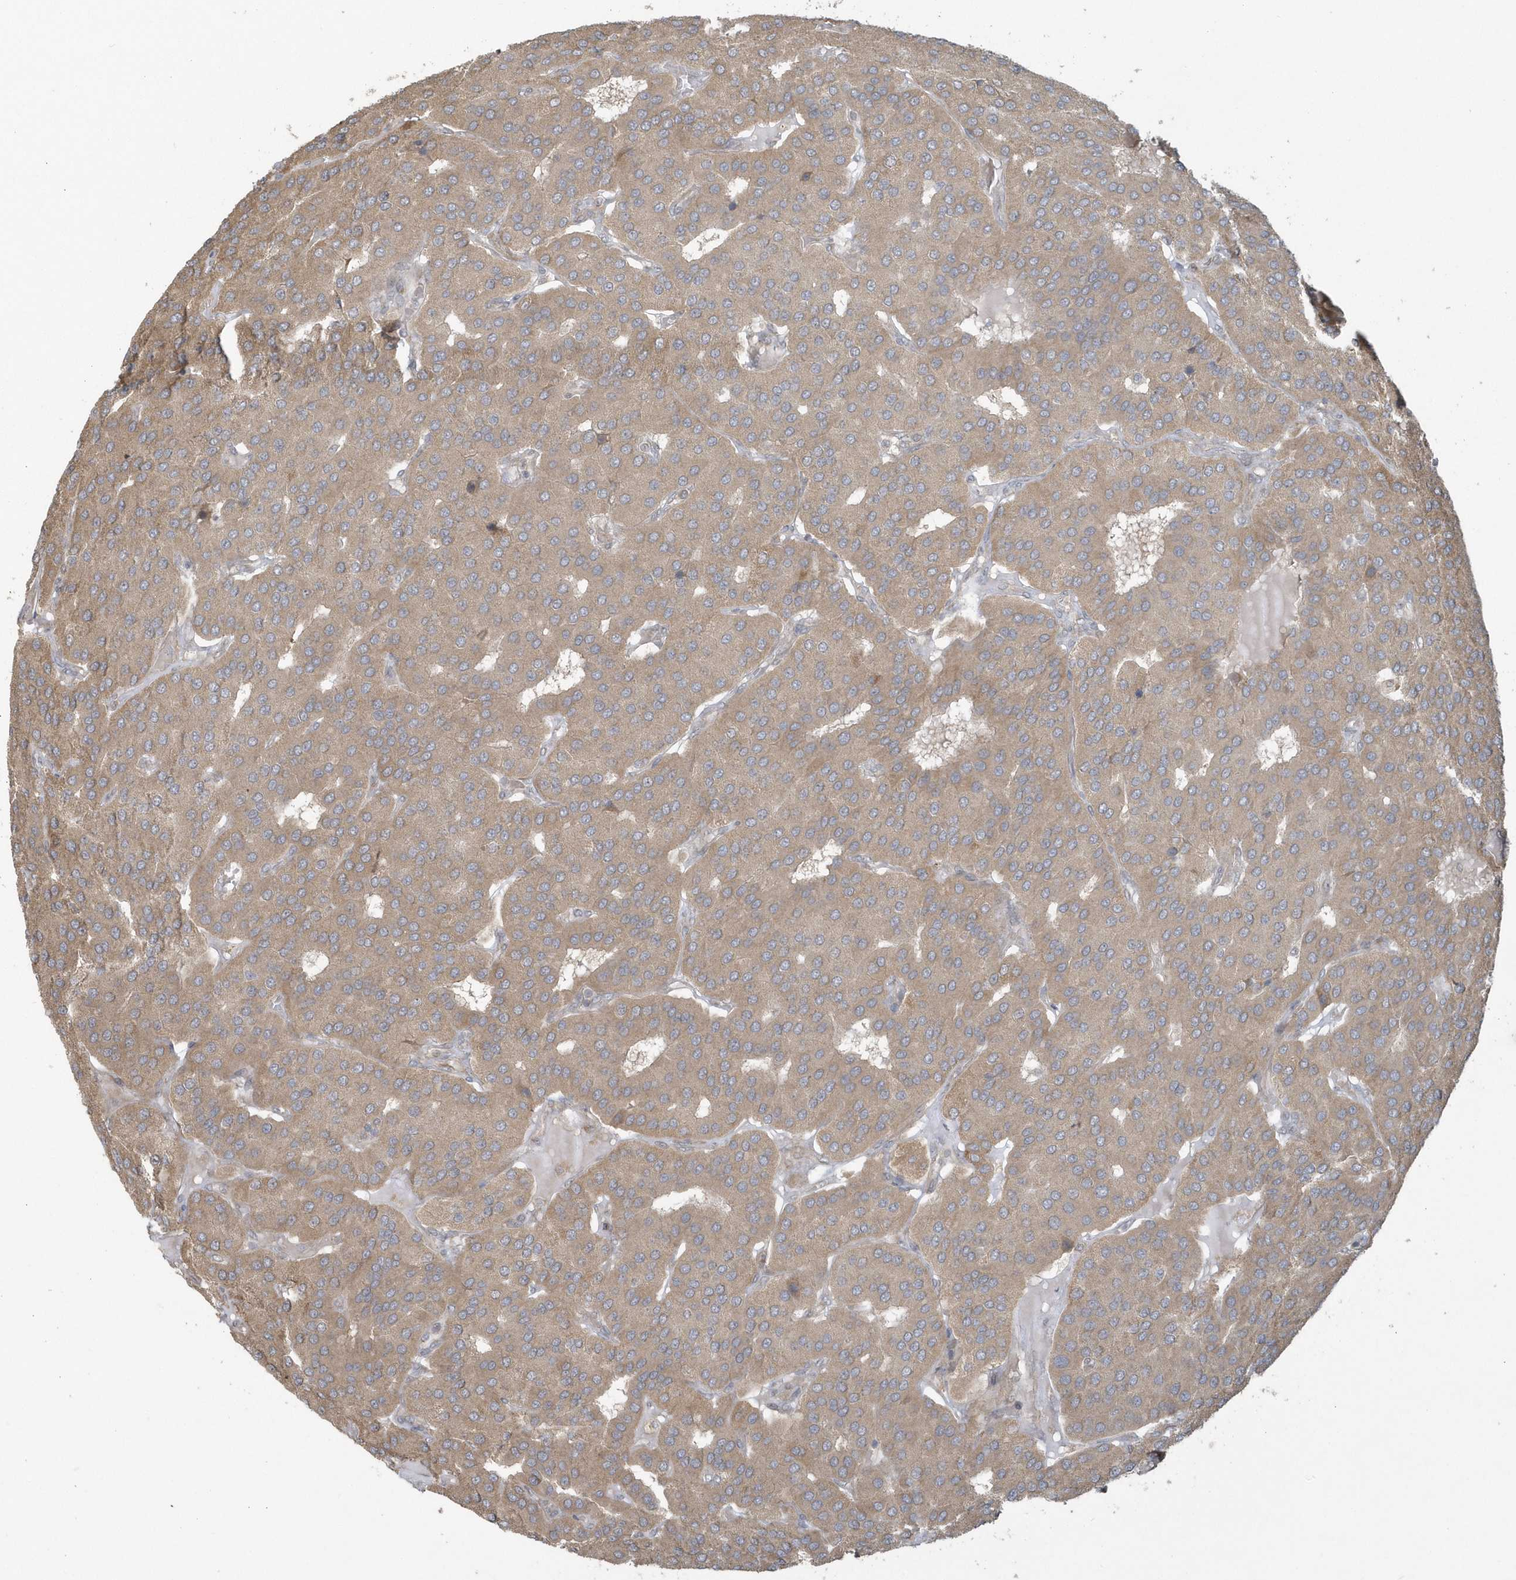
{"staining": {"intensity": "moderate", "quantity": ">75%", "location": "cytoplasmic/membranous"}, "tissue": "parathyroid gland", "cell_type": "Glandular cells", "image_type": "normal", "snomed": [{"axis": "morphology", "description": "Normal tissue, NOS"}, {"axis": "morphology", "description": "Adenoma, NOS"}, {"axis": "topography", "description": "Parathyroid gland"}], "caption": "Parathyroid gland stained for a protein demonstrates moderate cytoplasmic/membranous positivity in glandular cells. The protein is stained brown, and the nuclei are stained in blue (DAB (3,3'-diaminobenzidine) IHC with brightfield microscopy, high magnification).", "gene": "THG1L", "patient": {"sex": "female", "age": 86}}